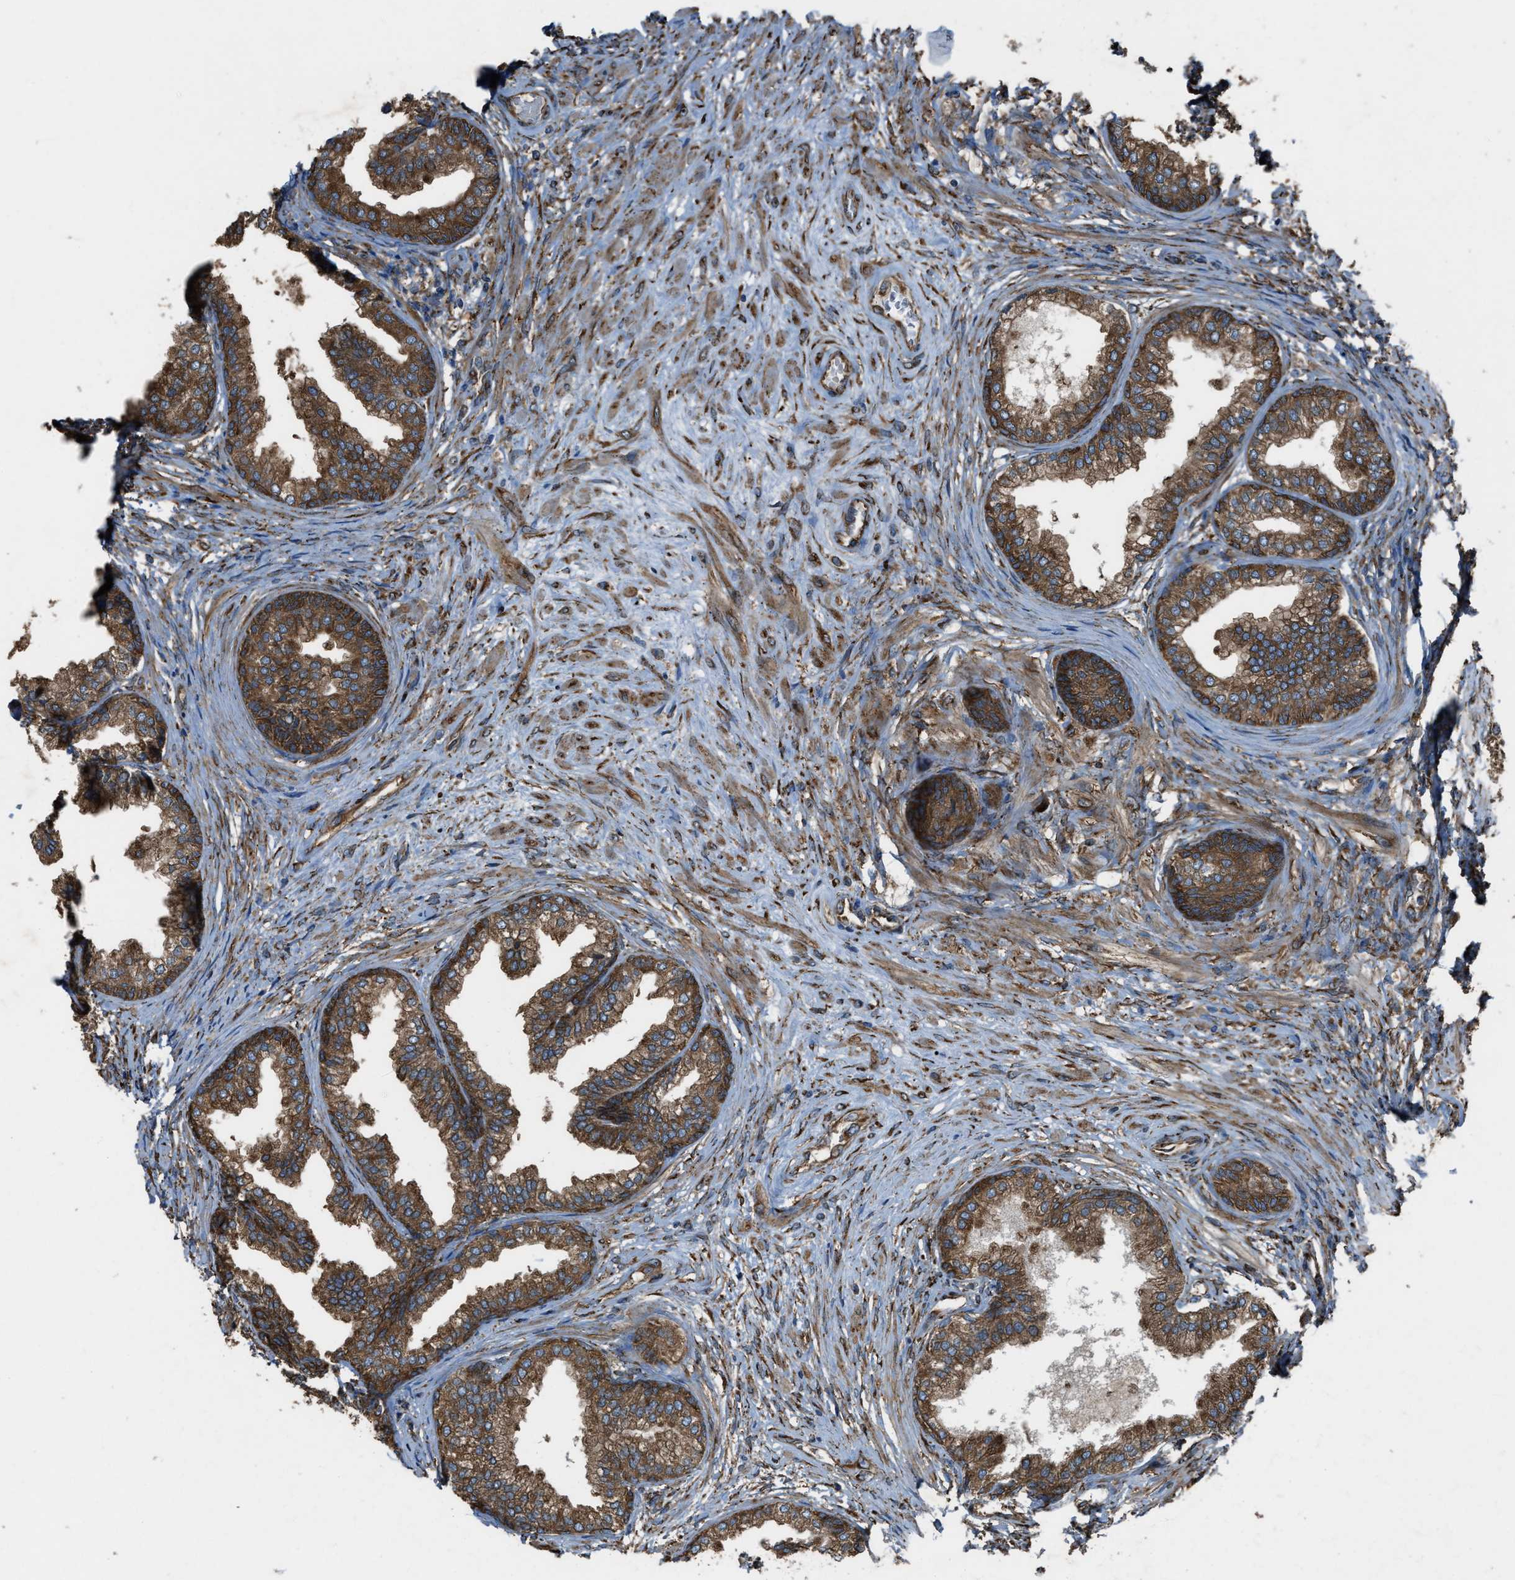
{"staining": {"intensity": "strong", "quantity": ">75%", "location": "cytoplasmic/membranous"}, "tissue": "prostate", "cell_type": "Glandular cells", "image_type": "normal", "snomed": [{"axis": "morphology", "description": "Normal tissue, NOS"}, {"axis": "topography", "description": "Prostate"}], "caption": "Strong cytoplasmic/membranous expression is seen in approximately >75% of glandular cells in benign prostate. (DAB IHC, brown staining for protein, blue staining for nuclei).", "gene": "TRPC1", "patient": {"sex": "male", "age": 76}}